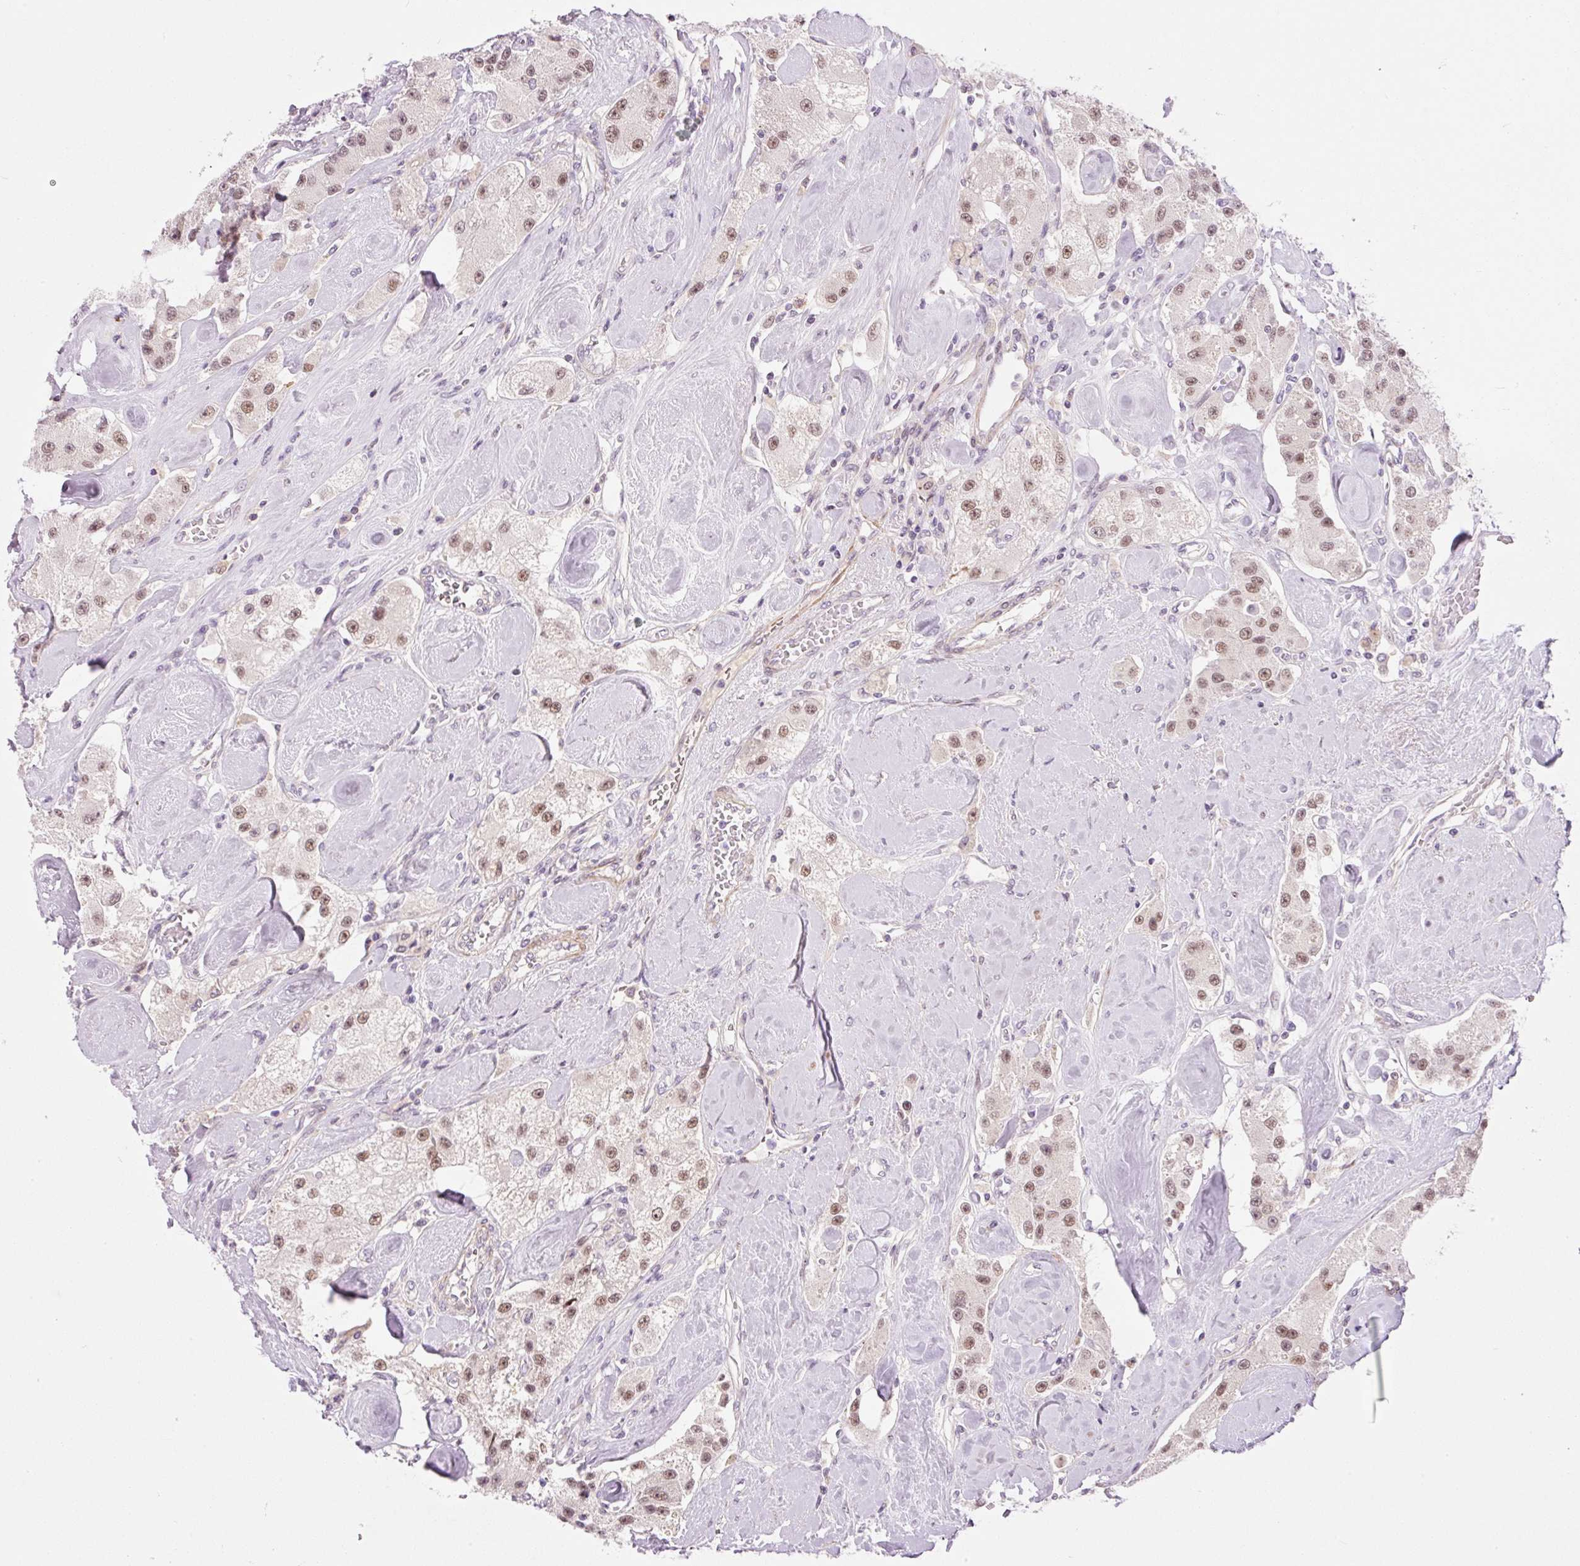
{"staining": {"intensity": "moderate", "quantity": ">75%", "location": "nuclear"}, "tissue": "carcinoid", "cell_type": "Tumor cells", "image_type": "cancer", "snomed": [{"axis": "morphology", "description": "Carcinoid, malignant, NOS"}, {"axis": "topography", "description": "Pancreas"}], "caption": "Carcinoid was stained to show a protein in brown. There is medium levels of moderate nuclear positivity in about >75% of tumor cells.", "gene": "HNF1A", "patient": {"sex": "male", "age": 41}}